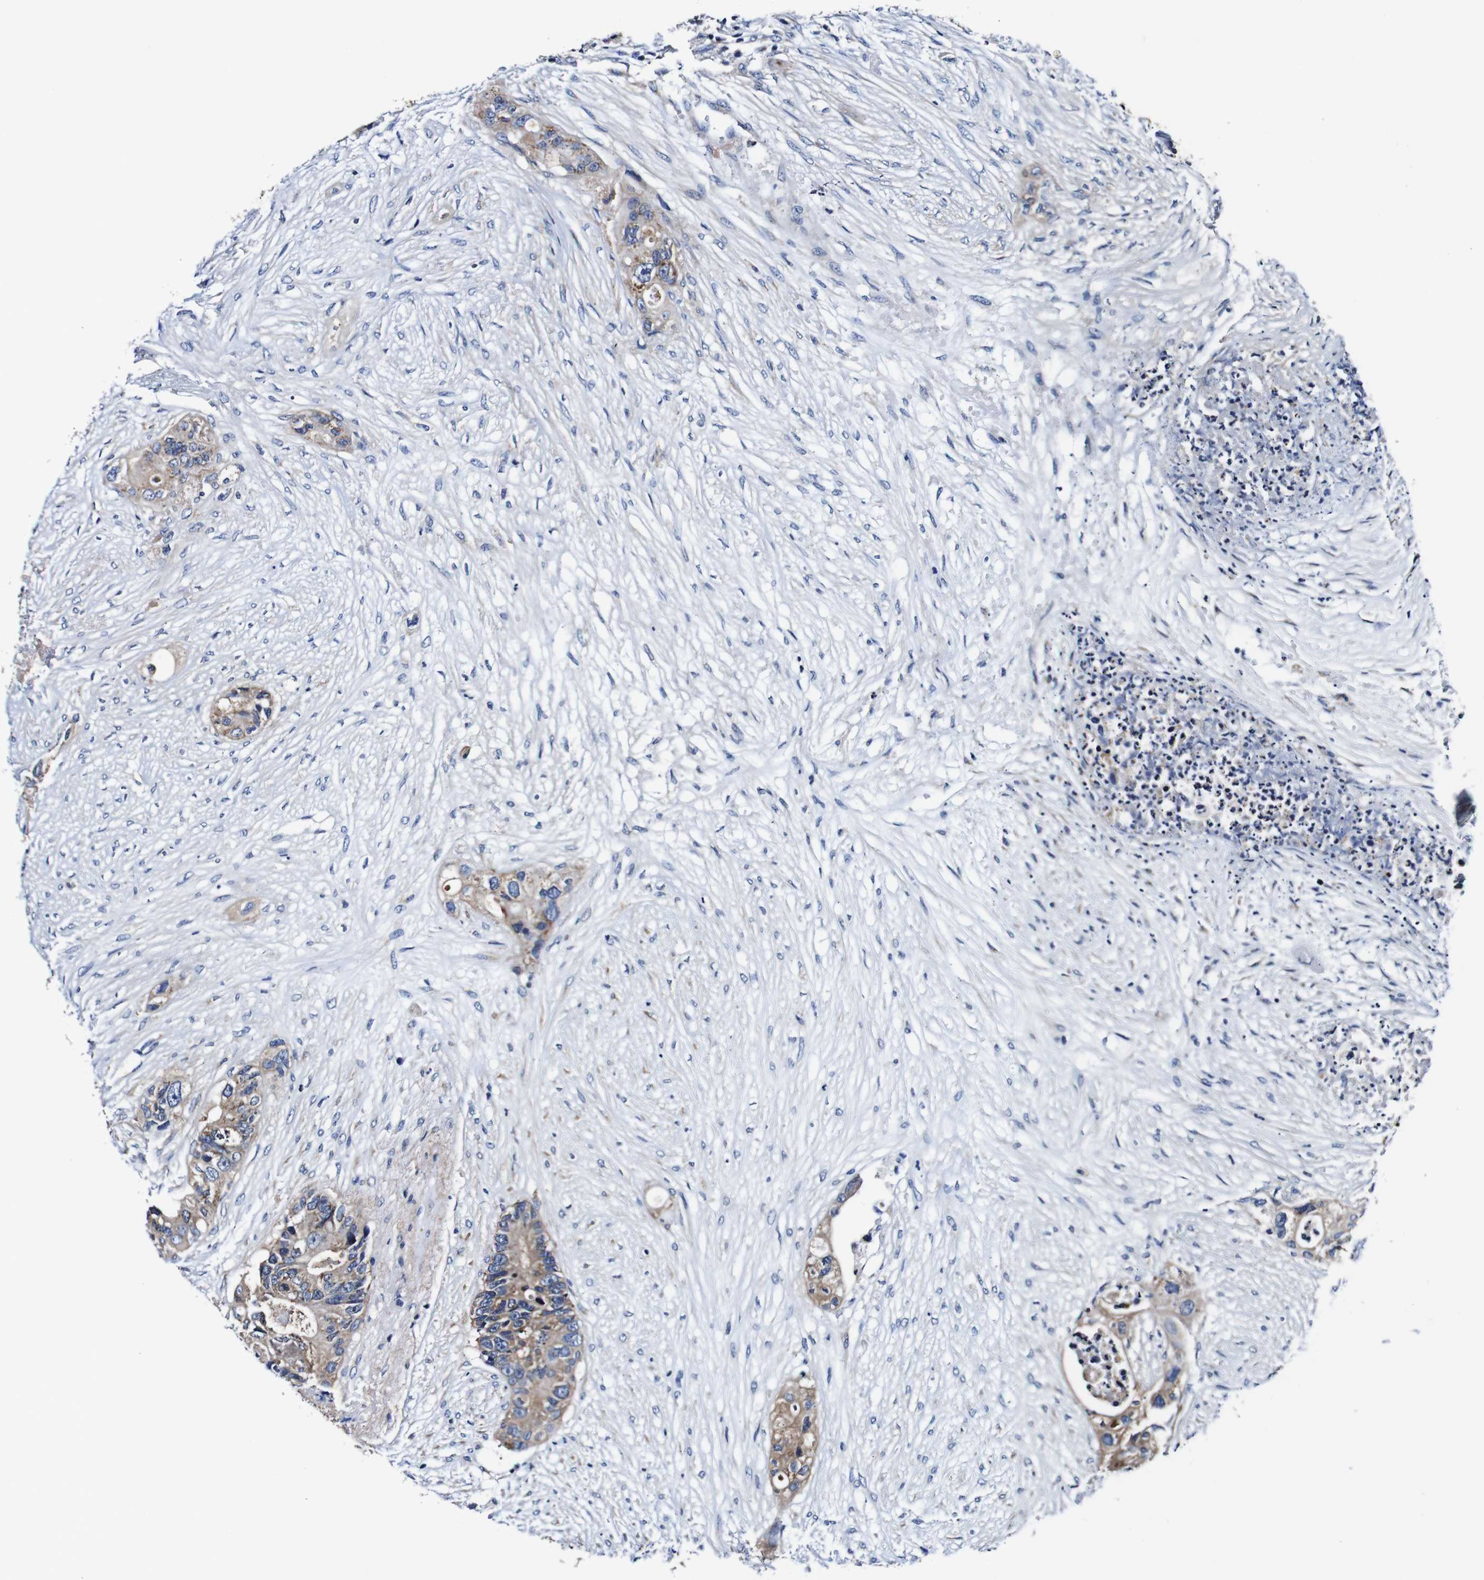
{"staining": {"intensity": "weak", "quantity": ">75%", "location": "cytoplasmic/membranous"}, "tissue": "colorectal cancer", "cell_type": "Tumor cells", "image_type": "cancer", "snomed": [{"axis": "morphology", "description": "Adenocarcinoma, NOS"}, {"axis": "topography", "description": "Colon"}], "caption": "Colorectal cancer stained for a protein (brown) displays weak cytoplasmic/membranous positive positivity in approximately >75% of tumor cells.", "gene": "PDCD6IP", "patient": {"sex": "female", "age": 57}}